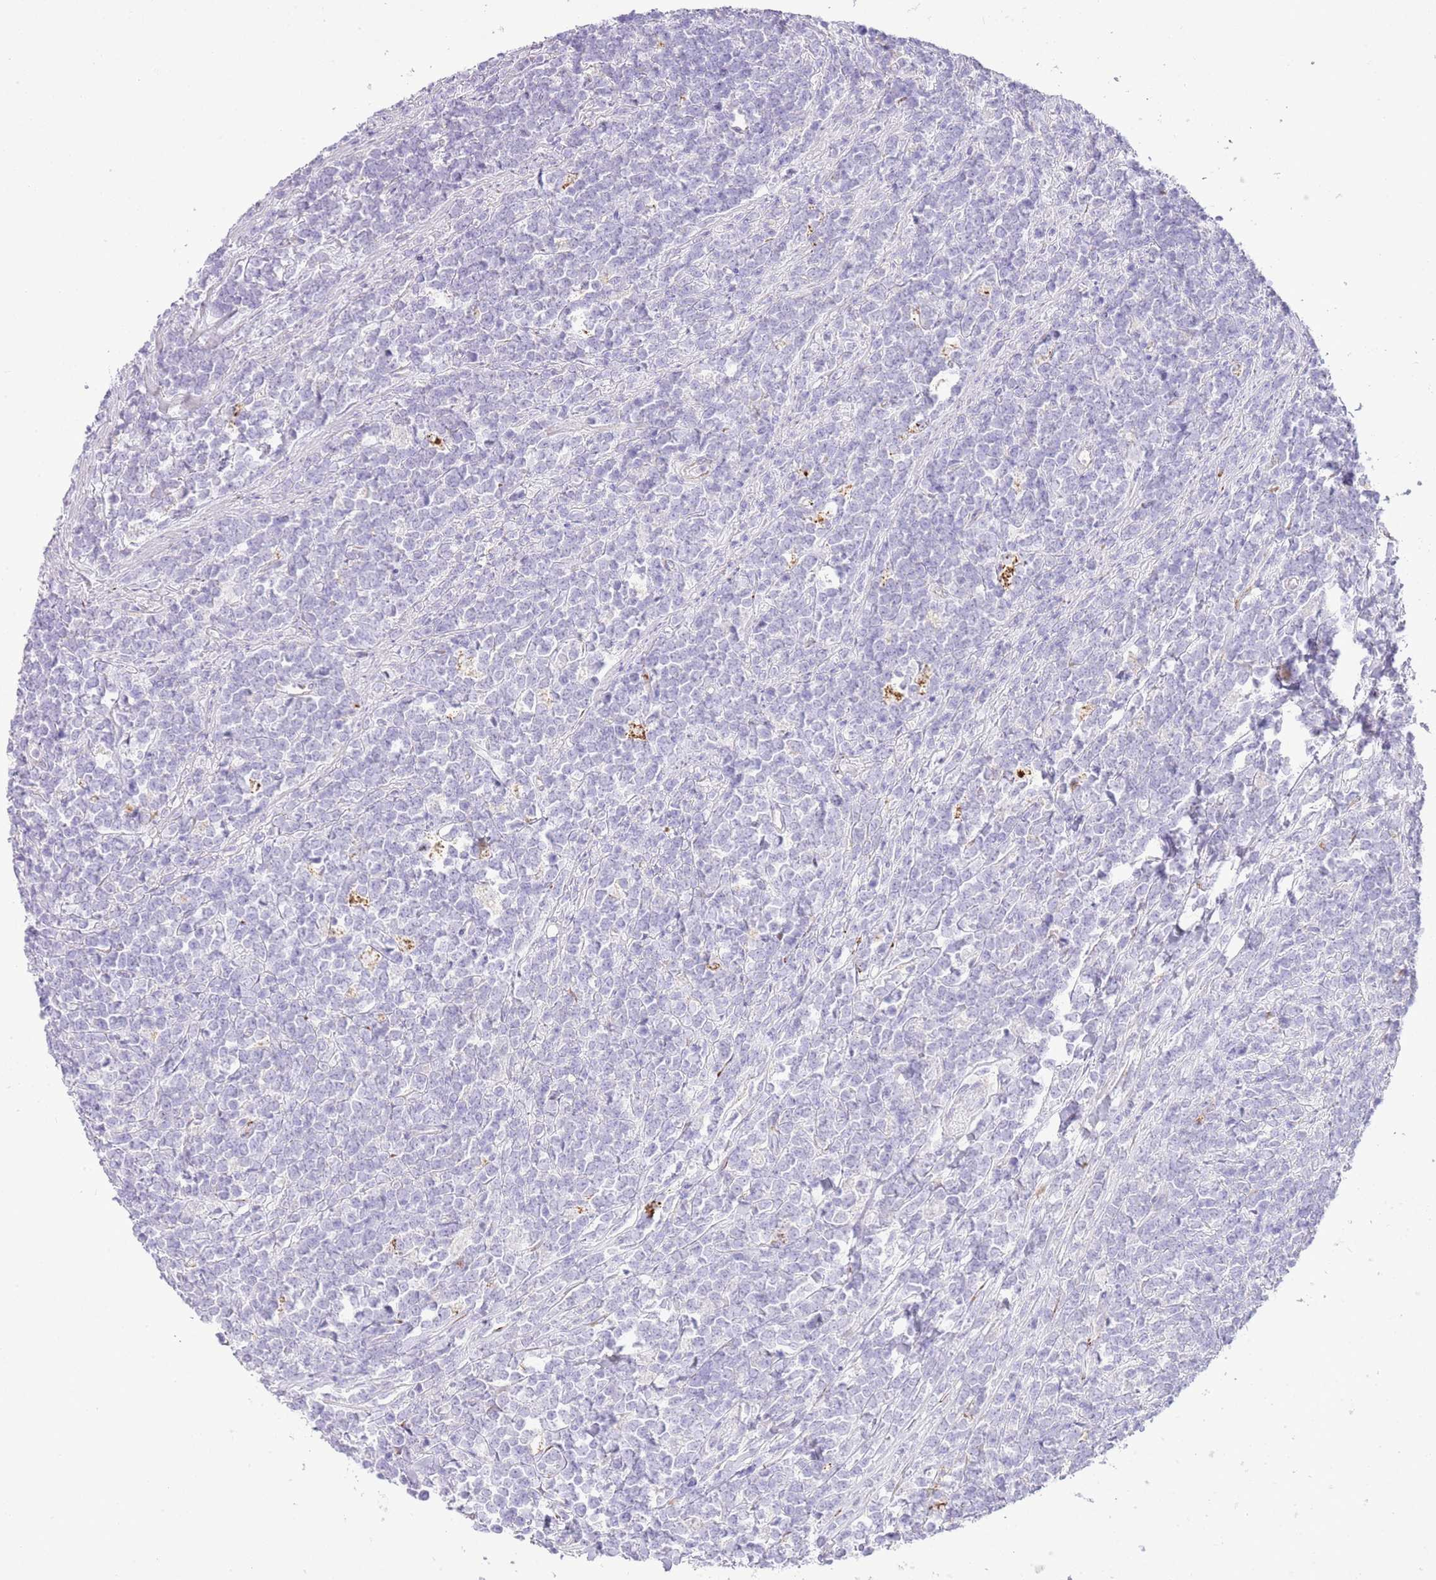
{"staining": {"intensity": "negative", "quantity": "none", "location": "none"}, "tissue": "lymphoma", "cell_type": "Tumor cells", "image_type": "cancer", "snomed": [{"axis": "morphology", "description": "Malignant lymphoma, non-Hodgkin's type, High grade"}, {"axis": "topography", "description": "Small intestine"}, {"axis": "topography", "description": "Colon"}], "caption": "Tumor cells are negative for brown protein staining in high-grade malignant lymphoma, non-Hodgkin's type.", "gene": "OR2Z1", "patient": {"sex": "male", "age": 8}}